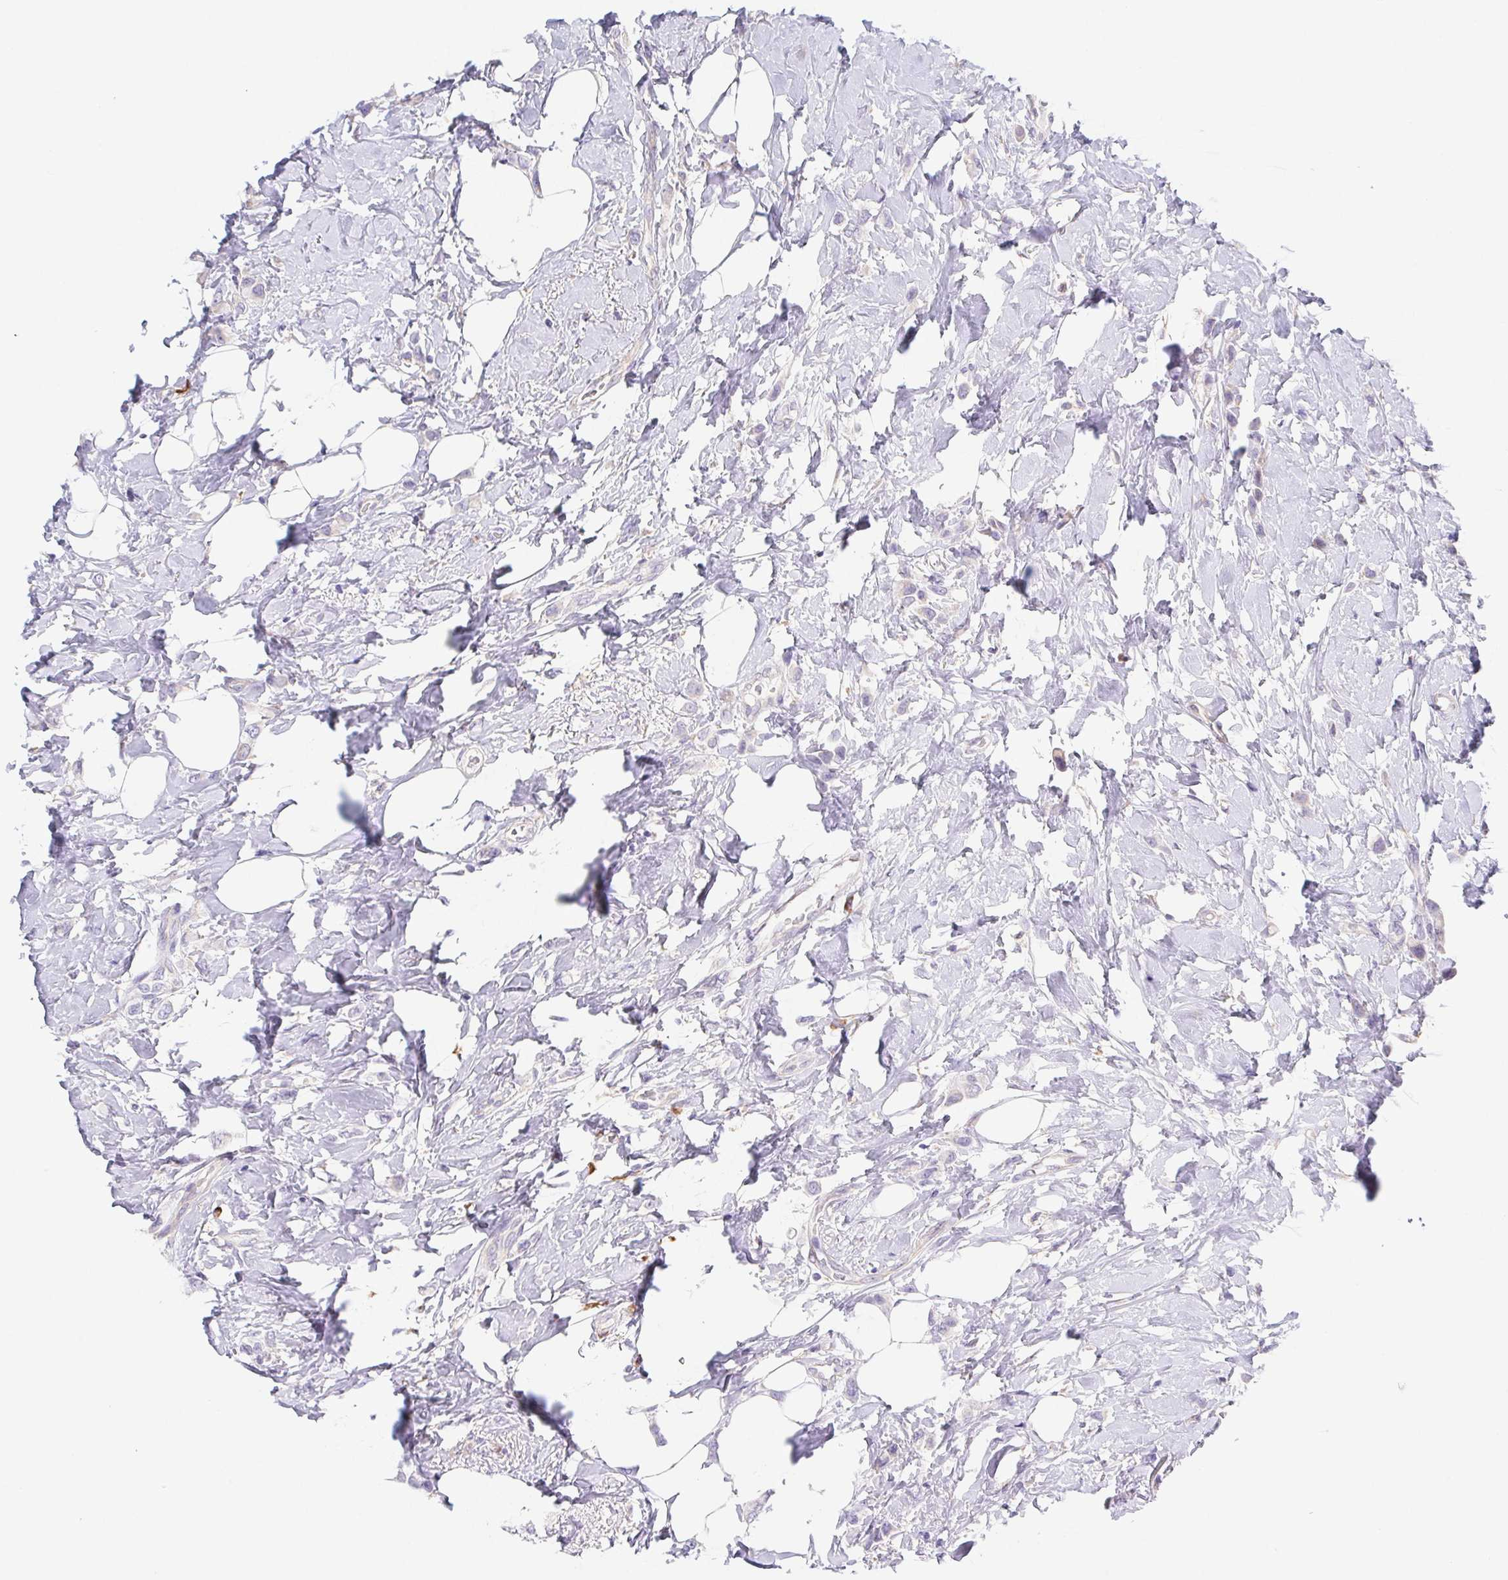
{"staining": {"intensity": "negative", "quantity": "none", "location": "none"}, "tissue": "breast cancer", "cell_type": "Tumor cells", "image_type": "cancer", "snomed": [{"axis": "morphology", "description": "Lobular carcinoma"}, {"axis": "topography", "description": "Breast"}], "caption": "The histopathology image demonstrates no staining of tumor cells in breast lobular carcinoma.", "gene": "ADAM8", "patient": {"sex": "female", "age": 66}}